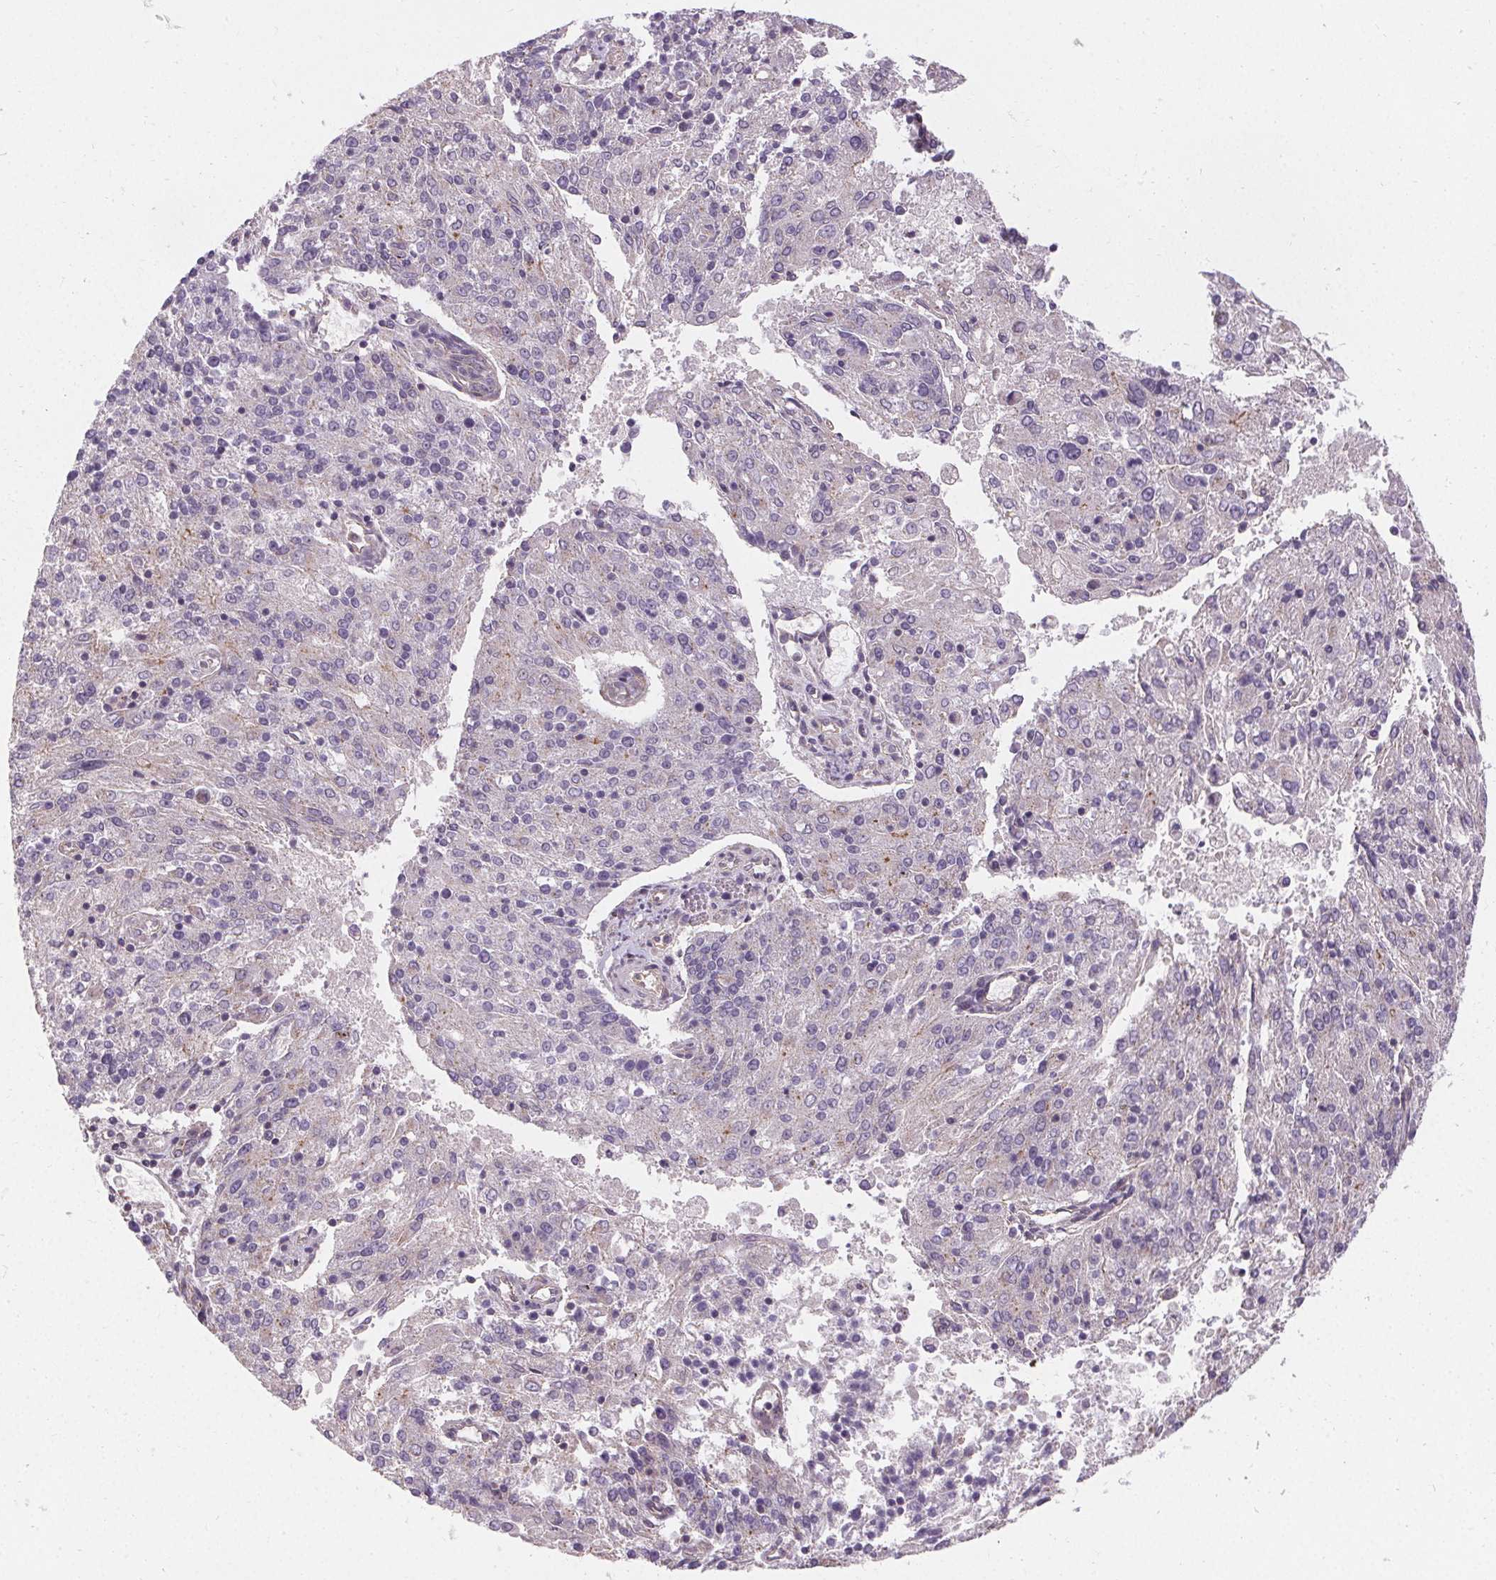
{"staining": {"intensity": "negative", "quantity": "none", "location": "none"}, "tissue": "endometrial cancer", "cell_type": "Tumor cells", "image_type": "cancer", "snomed": [{"axis": "morphology", "description": "Adenocarcinoma, NOS"}, {"axis": "topography", "description": "Endometrium"}], "caption": "High power microscopy image of an IHC image of adenocarcinoma (endometrial), revealing no significant staining in tumor cells.", "gene": "APLP1", "patient": {"sex": "female", "age": 82}}